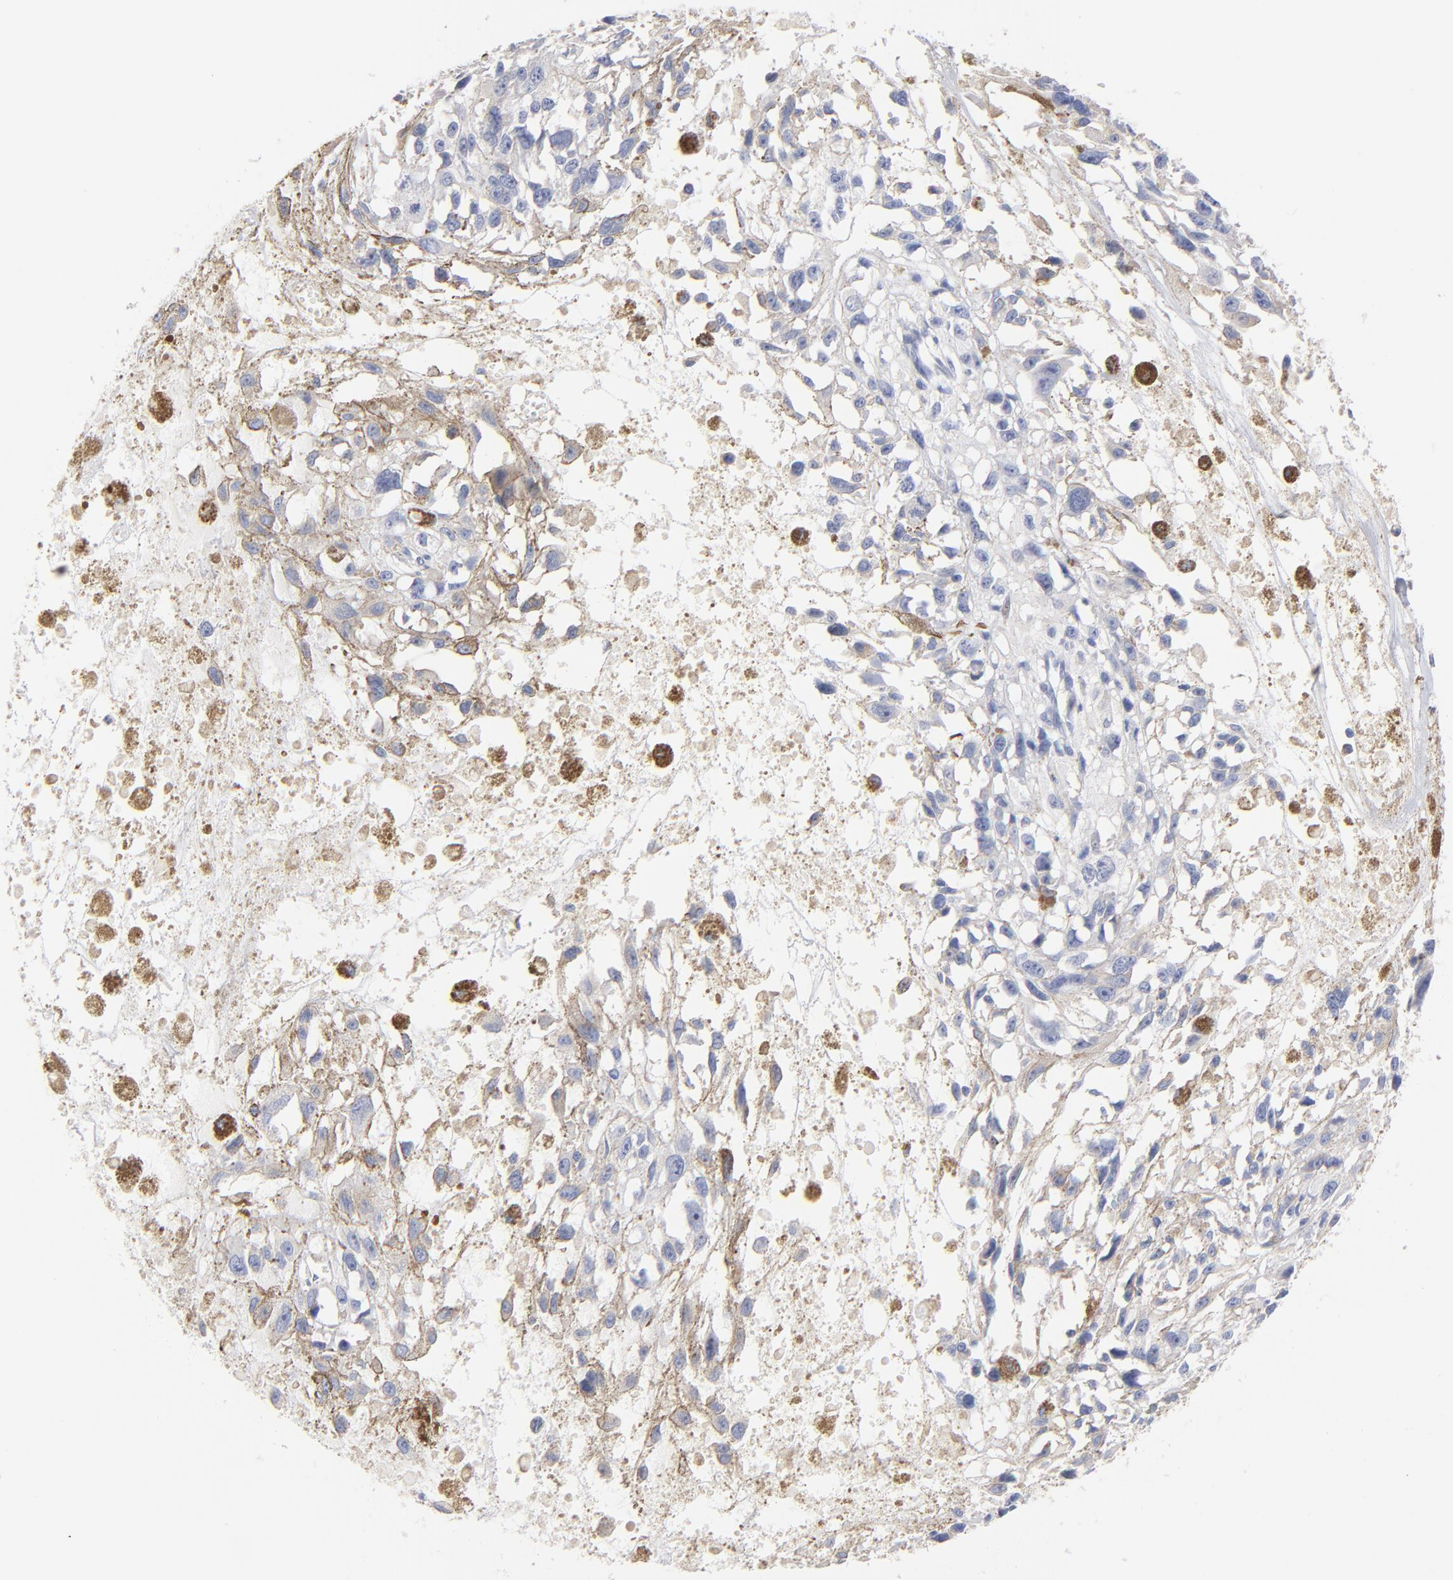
{"staining": {"intensity": "negative", "quantity": "none", "location": "none"}, "tissue": "melanoma", "cell_type": "Tumor cells", "image_type": "cancer", "snomed": [{"axis": "morphology", "description": "Malignant melanoma, Metastatic site"}, {"axis": "topography", "description": "Lymph node"}], "caption": "The micrograph reveals no significant expression in tumor cells of melanoma.", "gene": "ITGA8", "patient": {"sex": "male", "age": 59}}